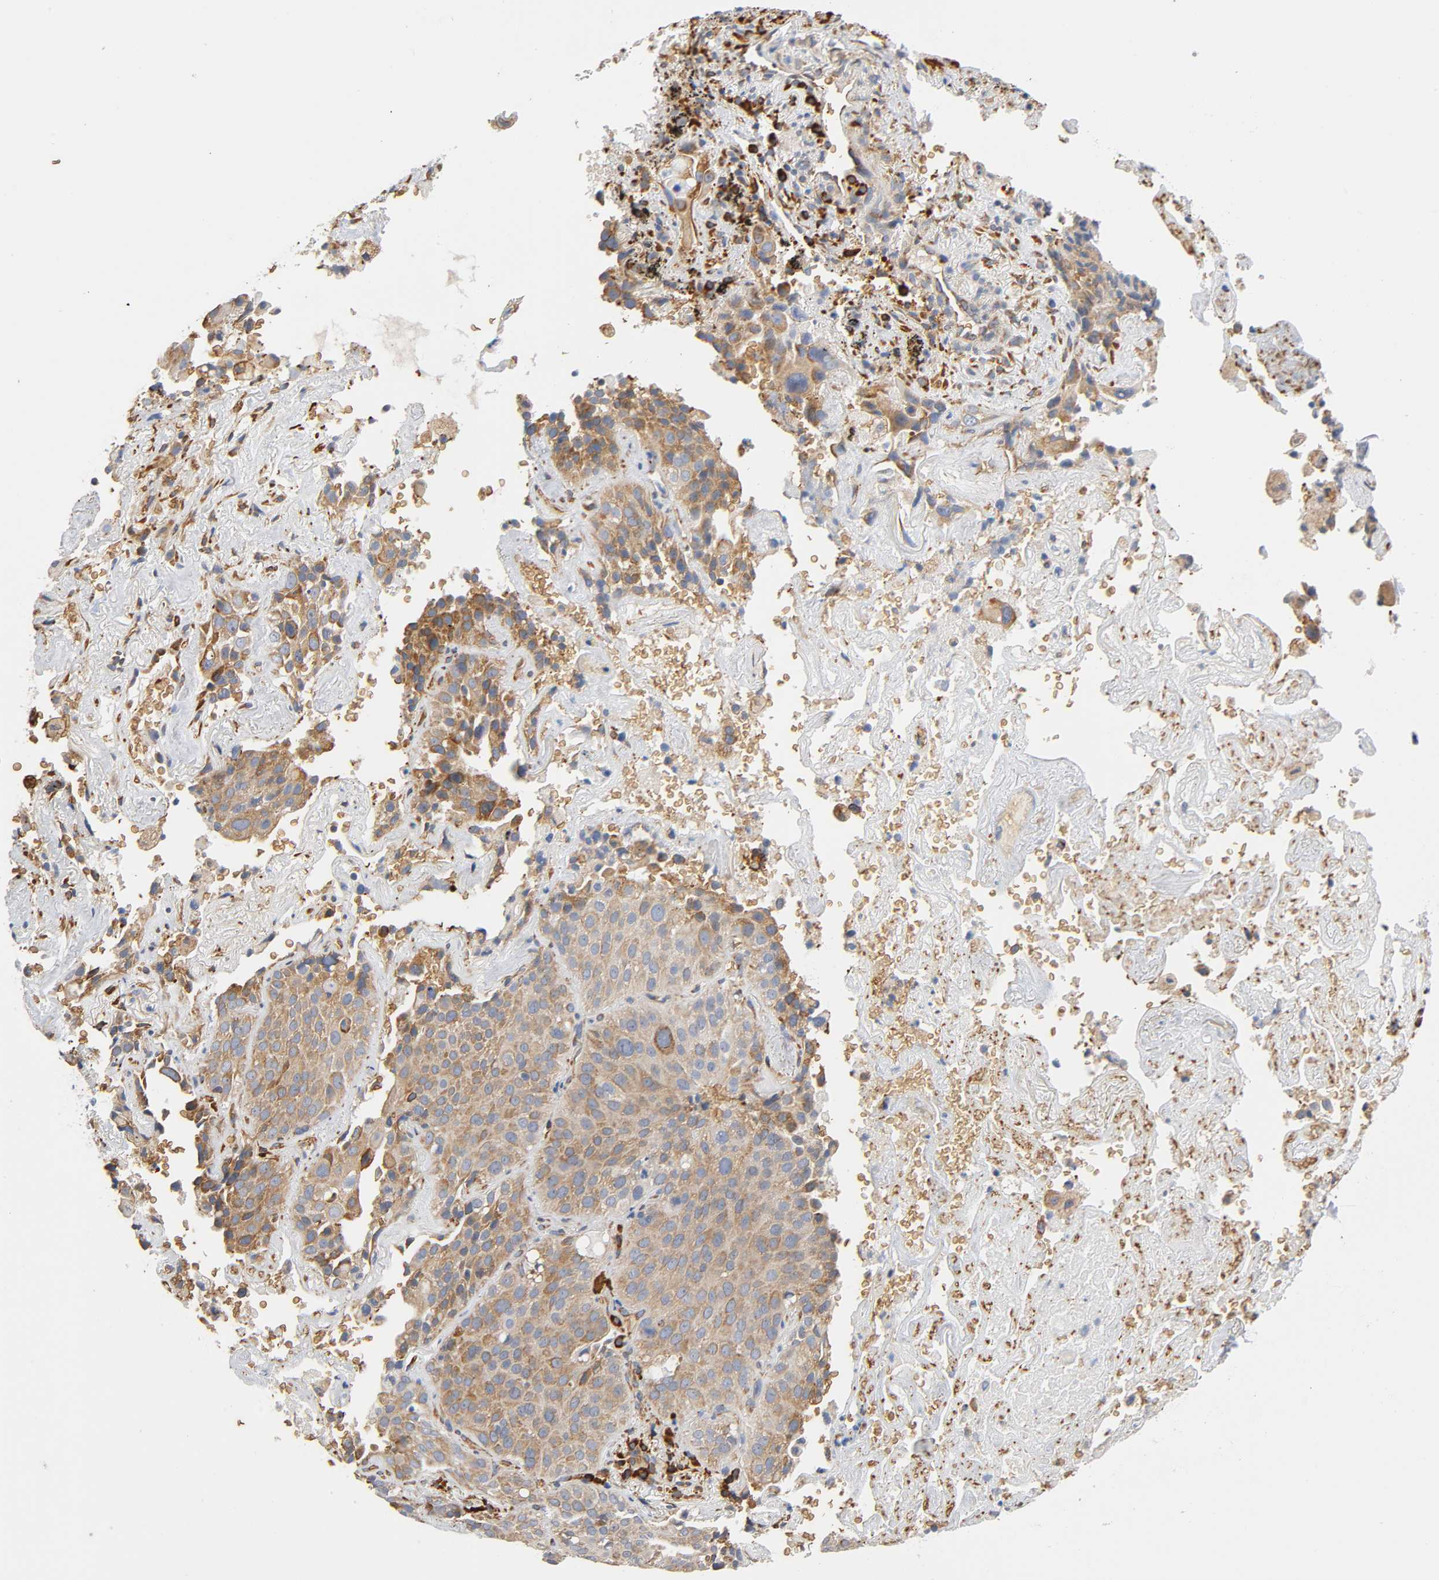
{"staining": {"intensity": "weak", "quantity": ">75%", "location": "cytoplasmic/membranous"}, "tissue": "lung cancer", "cell_type": "Tumor cells", "image_type": "cancer", "snomed": [{"axis": "morphology", "description": "Squamous cell carcinoma, NOS"}, {"axis": "topography", "description": "Lung"}], "caption": "A brown stain highlights weak cytoplasmic/membranous staining of a protein in human lung cancer (squamous cell carcinoma) tumor cells. (brown staining indicates protein expression, while blue staining denotes nuclei).", "gene": "UCKL1", "patient": {"sex": "male", "age": 54}}